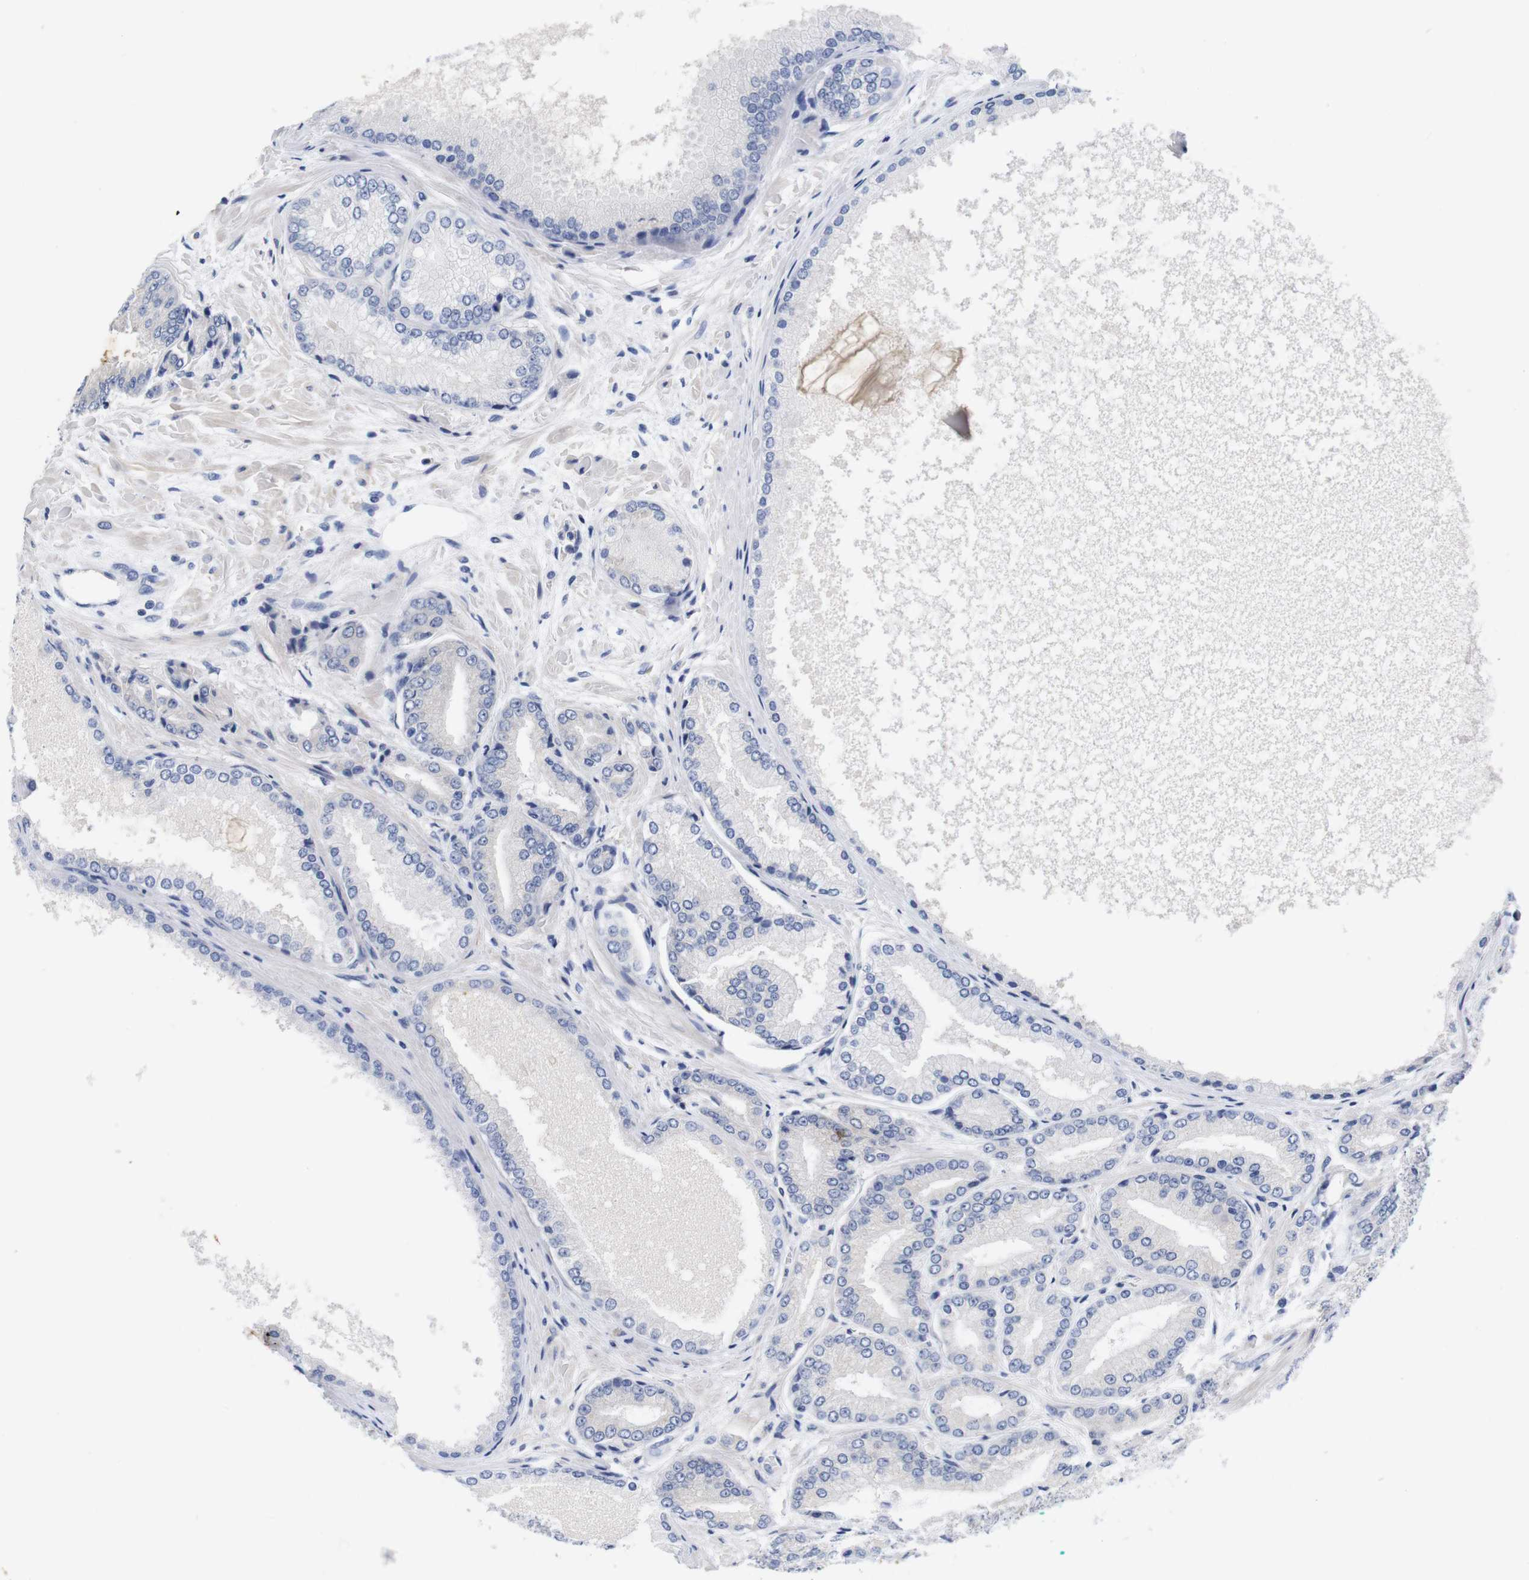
{"staining": {"intensity": "negative", "quantity": "none", "location": "none"}, "tissue": "prostate cancer", "cell_type": "Tumor cells", "image_type": "cancer", "snomed": [{"axis": "morphology", "description": "Adenocarcinoma, High grade"}, {"axis": "topography", "description": "Prostate"}], "caption": "Immunohistochemical staining of high-grade adenocarcinoma (prostate) displays no significant staining in tumor cells.", "gene": "TNNI3", "patient": {"sex": "male", "age": 59}}